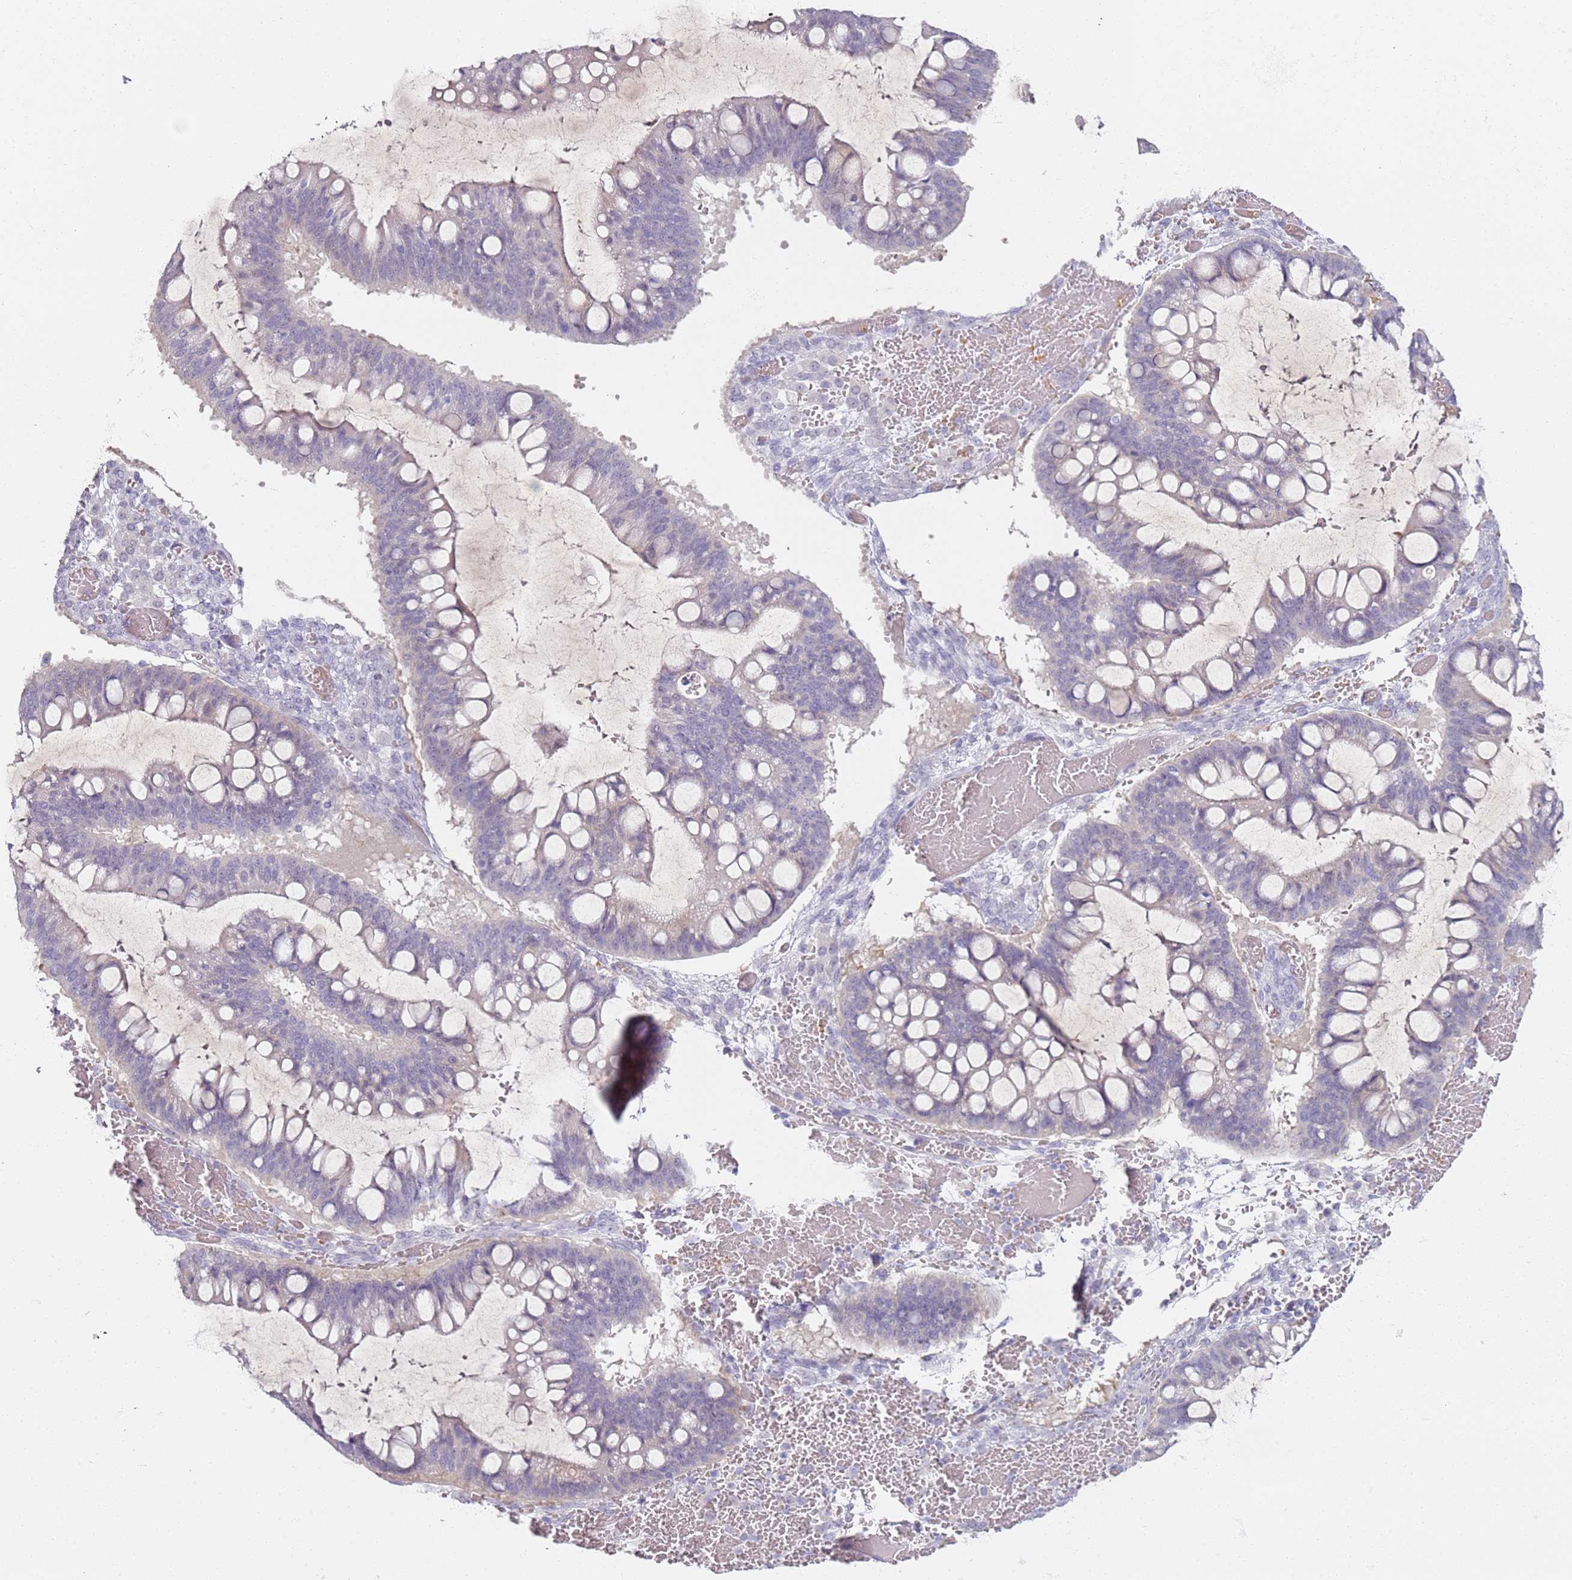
{"staining": {"intensity": "negative", "quantity": "none", "location": "none"}, "tissue": "ovarian cancer", "cell_type": "Tumor cells", "image_type": "cancer", "snomed": [{"axis": "morphology", "description": "Cystadenocarcinoma, mucinous, NOS"}, {"axis": "topography", "description": "Ovary"}], "caption": "Image shows no protein staining in tumor cells of ovarian cancer (mucinous cystadenocarcinoma) tissue.", "gene": "CD40LG", "patient": {"sex": "female", "age": 73}}